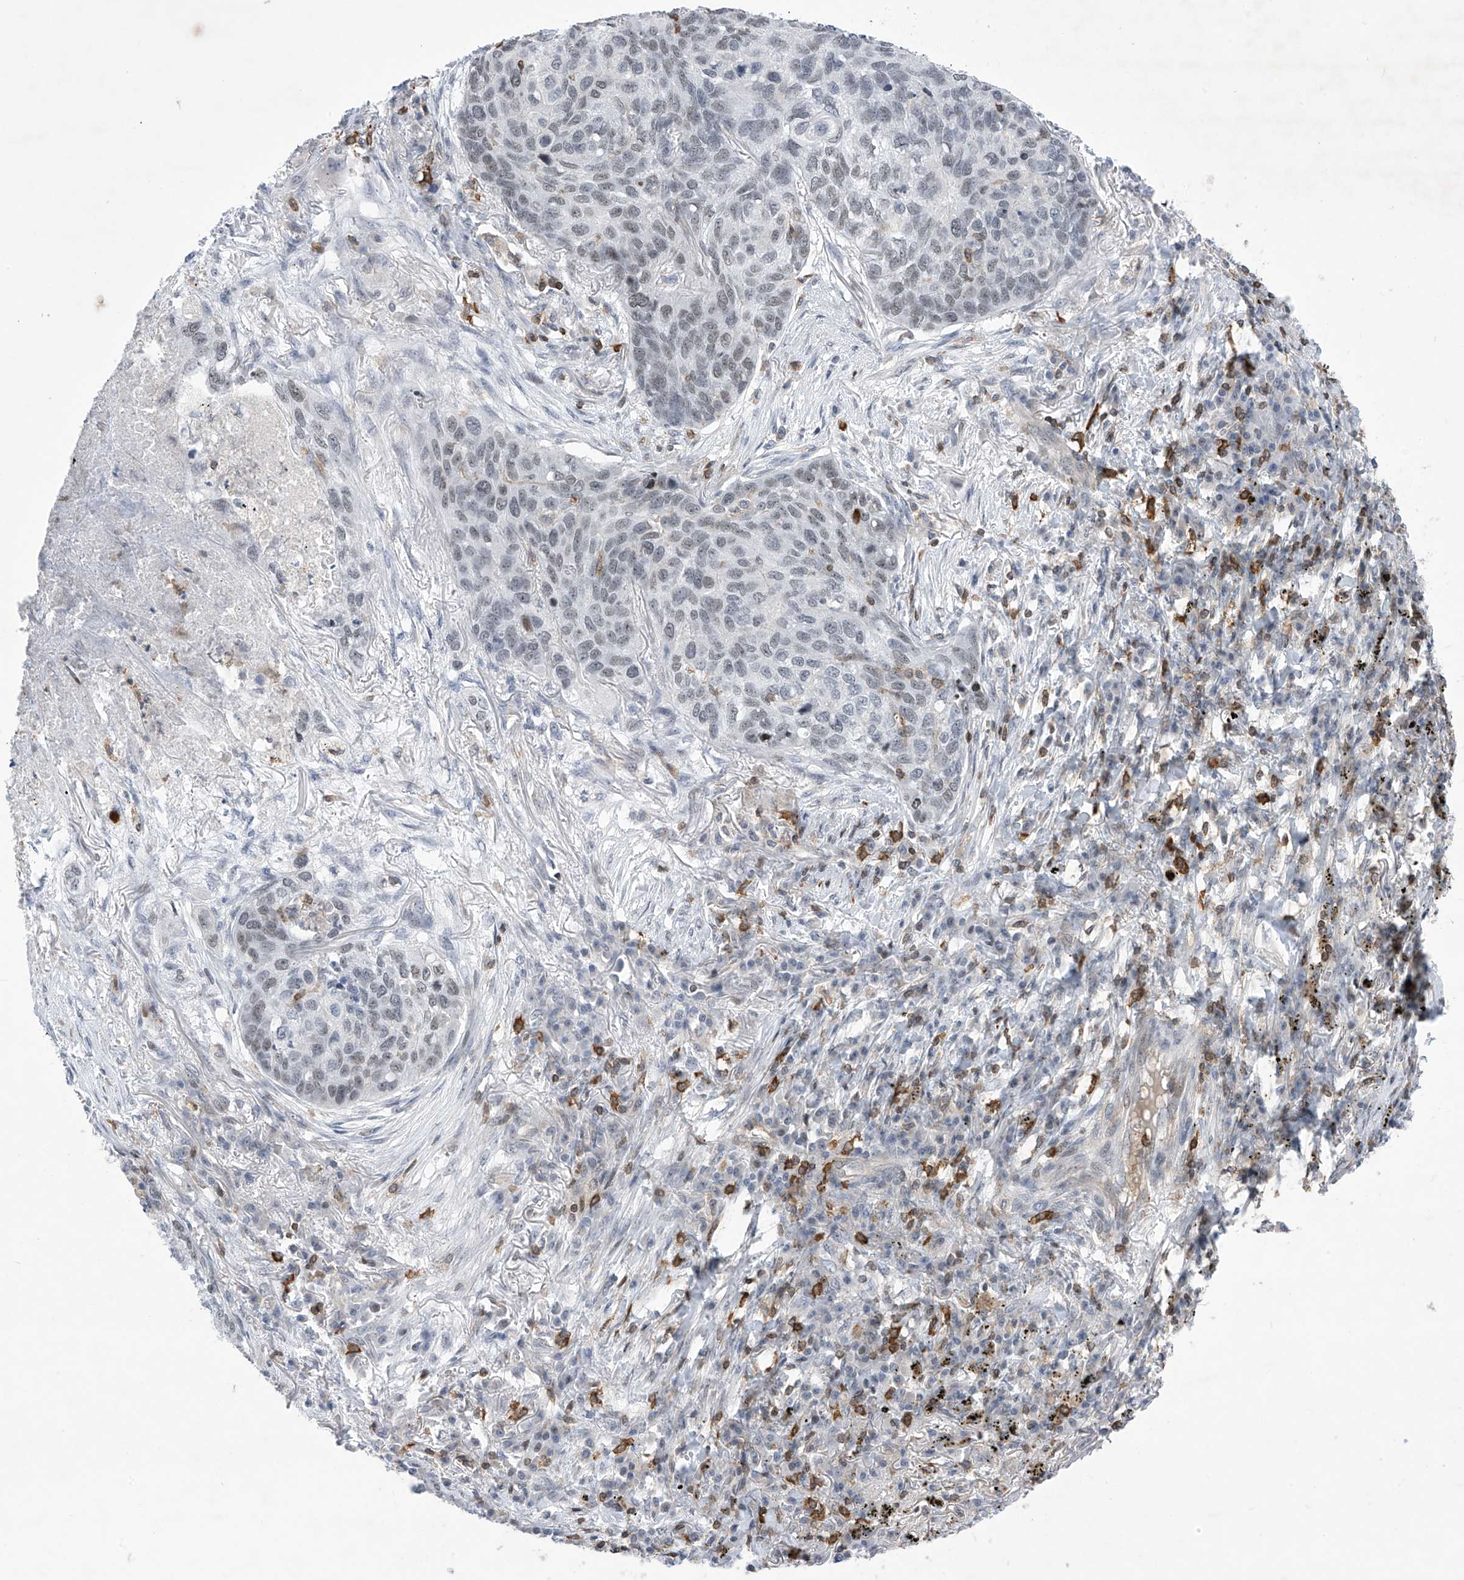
{"staining": {"intensity": "negative", "quantity": "none", "location": "none"}, "tissue": "lung cancer", "cell_type": "Tumor cells", "image_type": "cancer", "snomed": [{"axis": "morphology", "description": "Squamous cell carcinoma, NOS"}, {"axis": "topography", "description": "Lung"}], "caption": "Micrograph shows no significant protein positivity in tumor cells of lung cancer. Nuclei are stained in blue.", "gene": "MSL3", "patient": {"sex": "female", "age": 63}}